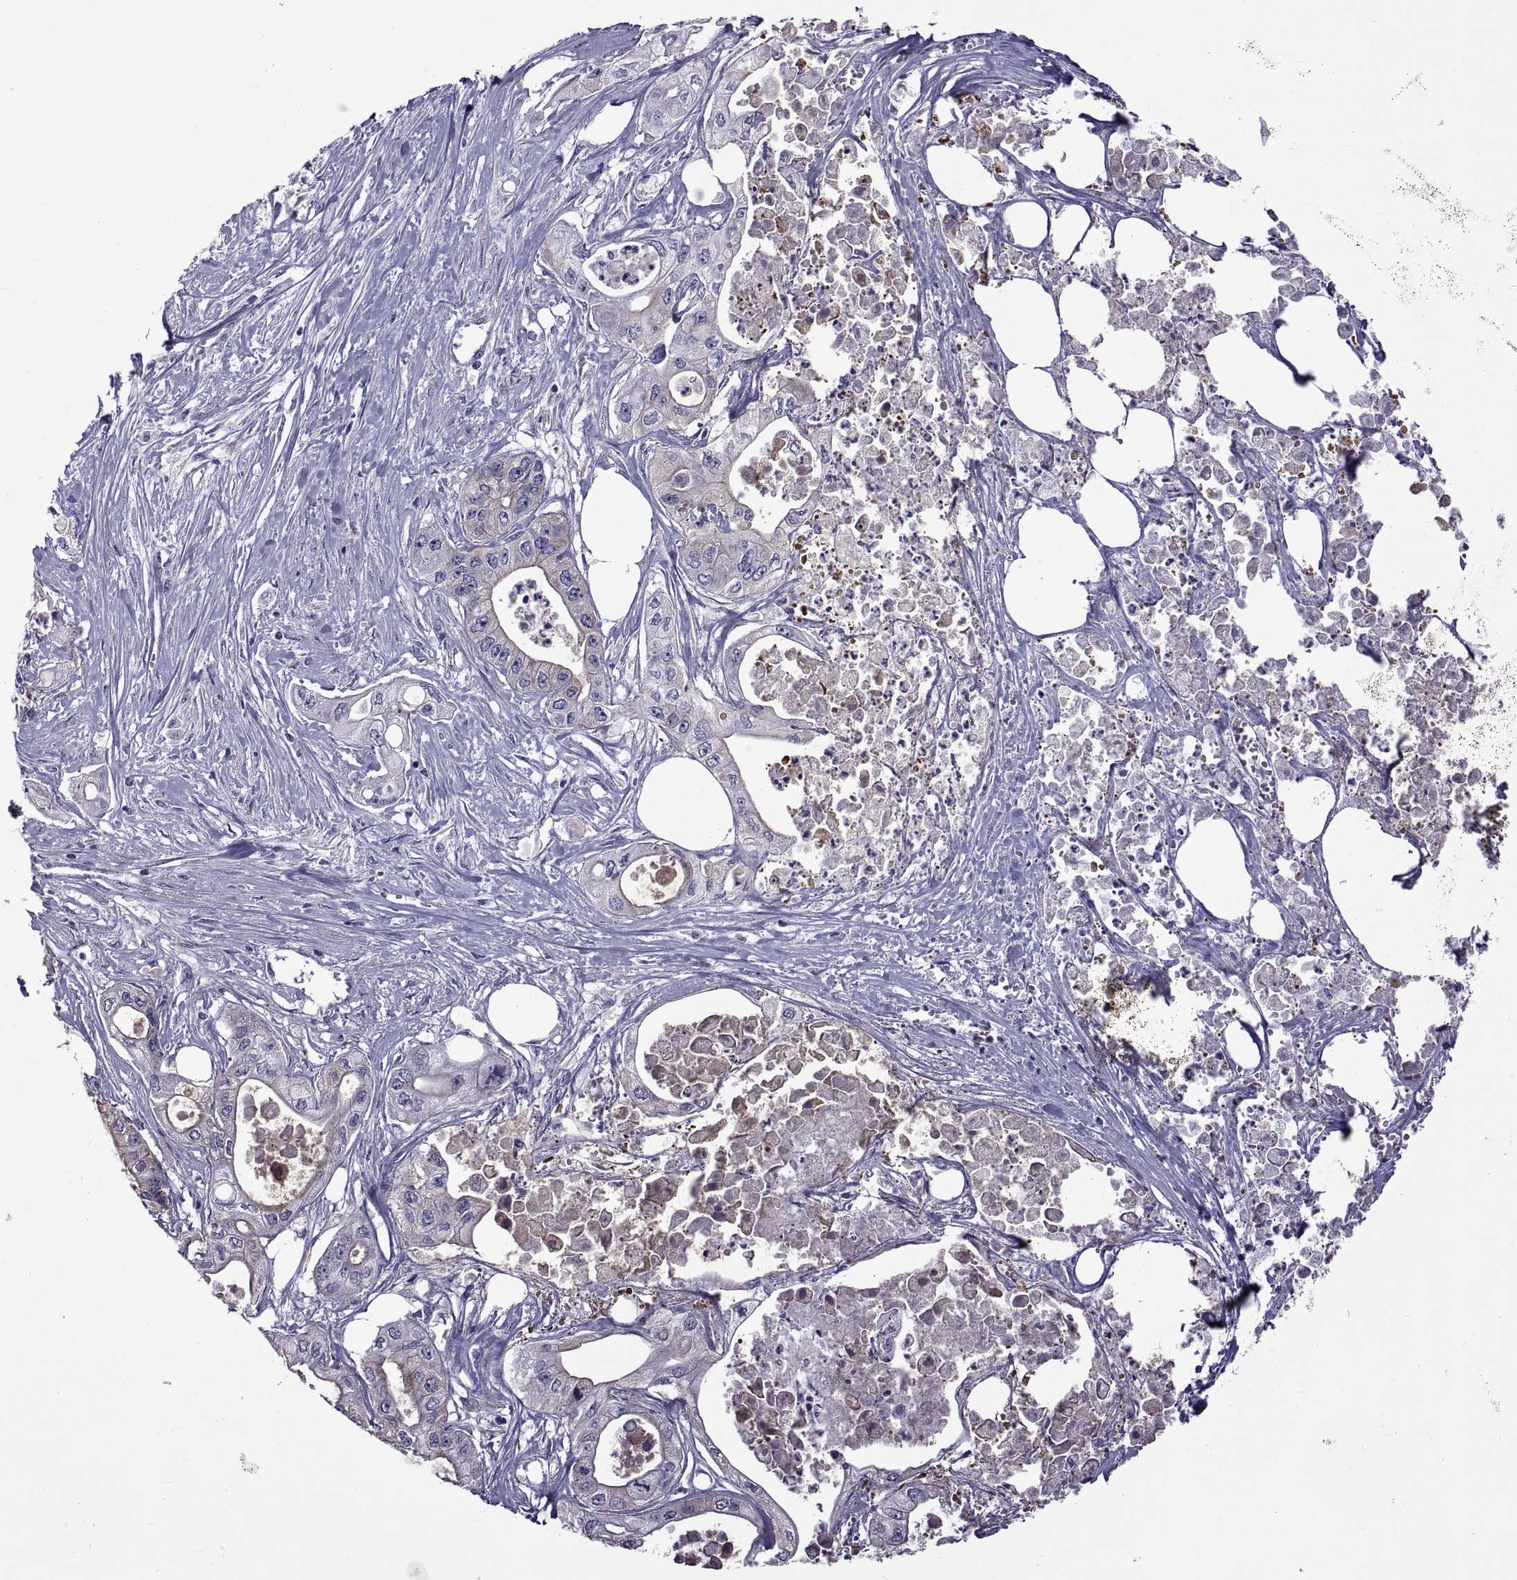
{"staining": {"intensity": "negative", "quantity": "none", "location": "none"}, "tissue": "pancreatic cancer", "cell_type": "Tumor cells", "image_type": "cancer", "snomed": [{"axis": "morphology", "description": "Adenocarcinoma, NOS"}, {"axis": "topography", "description": "Pancreas"}], "caption": "Adenocarcinoma (pancreatic) stained for a protein using IHC exhibits no staining tumor cells.", "gene": "TMC3", "patient": {"sex": "male", "age": 70}}